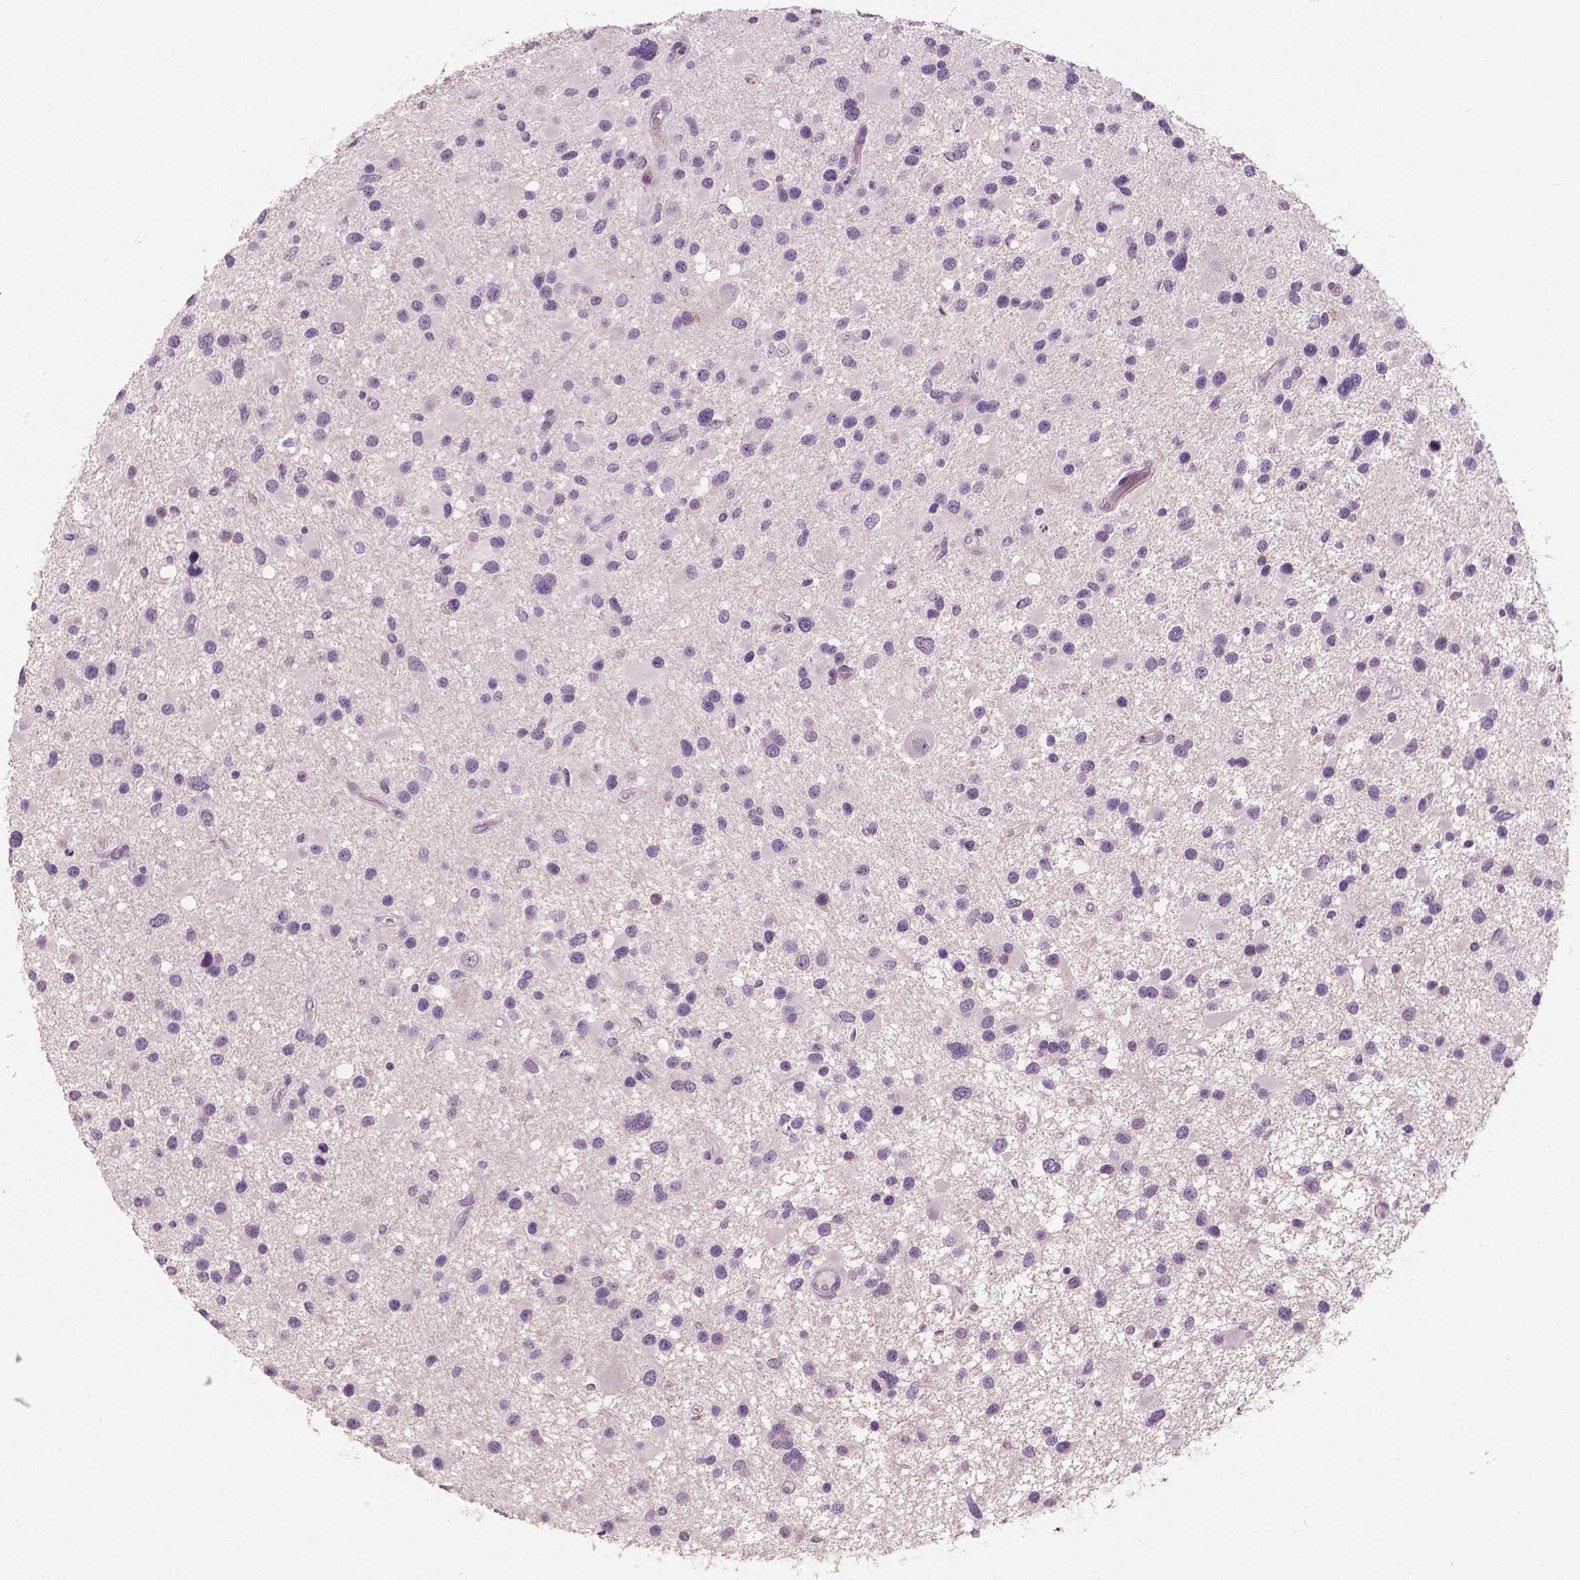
{"staining": {"intensity": "negative", "quantity": "none", "location": "none"}, "tissue": "glioma", "cell_type": "Tumor cells", "image_type": "cancer", "snomed": [{"axis": "morphology", "description": "Glioma, malignant, Low grade"}, {"axis": "topography", "description": "Brain"}], "caption": "Malignant low-grade glioma was stained to show a protein in brown. There is no significant expression in tumor cells. The staining is performed using DAB brown chromogen with nuclei counter-stained in using hematoxylin.", "gene": "RNASE7", "patient": {"sex": "female", "age": 32}}